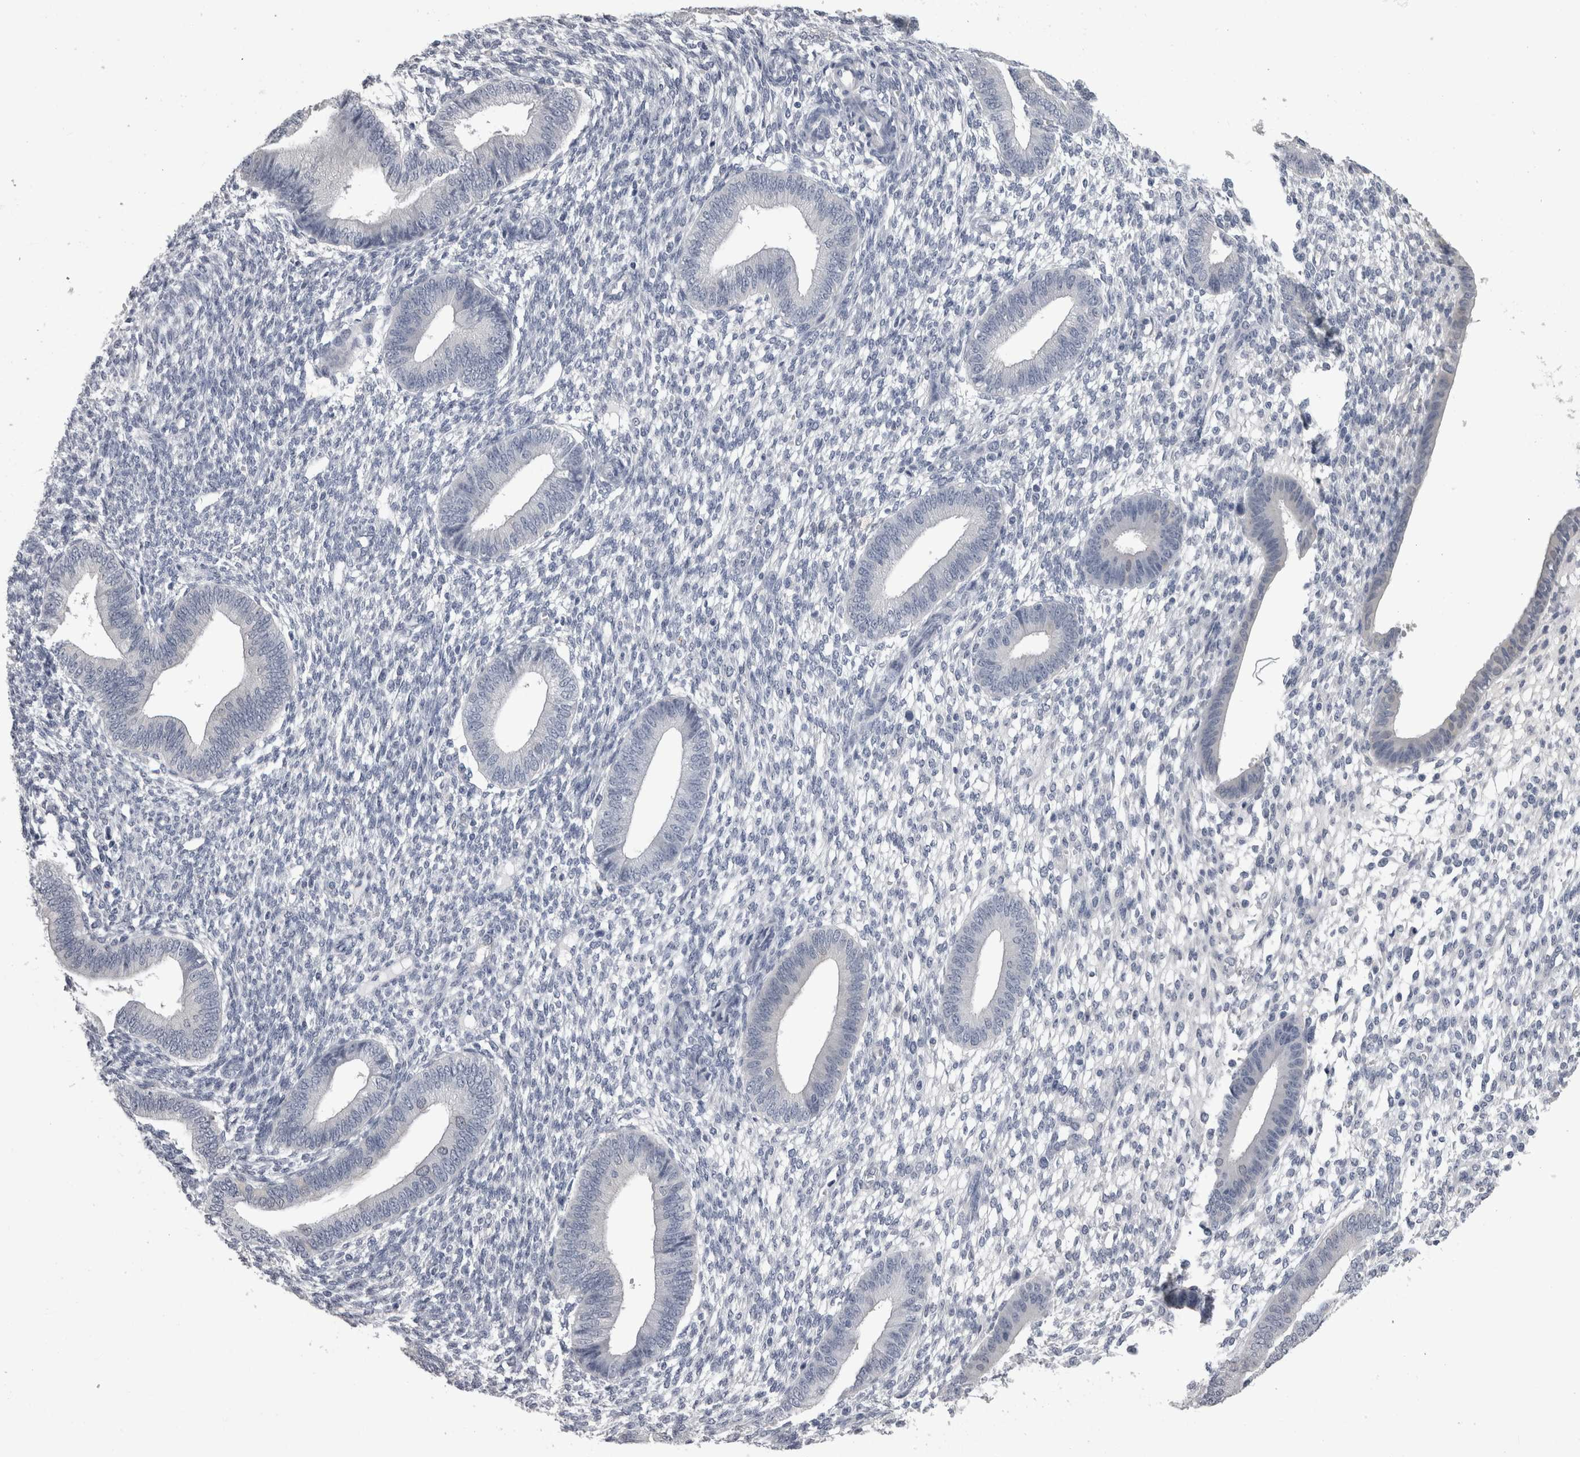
{"staining": {"intensity": "negative", "quantity": "none", "location": "none"}, "tissue": "endometrium", "cell_type": "Cells in endometrial stroma", "image_type": "normal", "snomed": [{"axis": "morphology", "description": "Normal tissue, NOS"}, {"axis": "topography", "description": "Endometrium"}], "caption": "There is no significant positivity in cells in endometrial stroma of endometrium. (DAB (3,3'-diaminobenzidine) immunohistochemistry, high magnification).", "gene": "AFMID", "patient": {"sex": "female", "age": 46}}